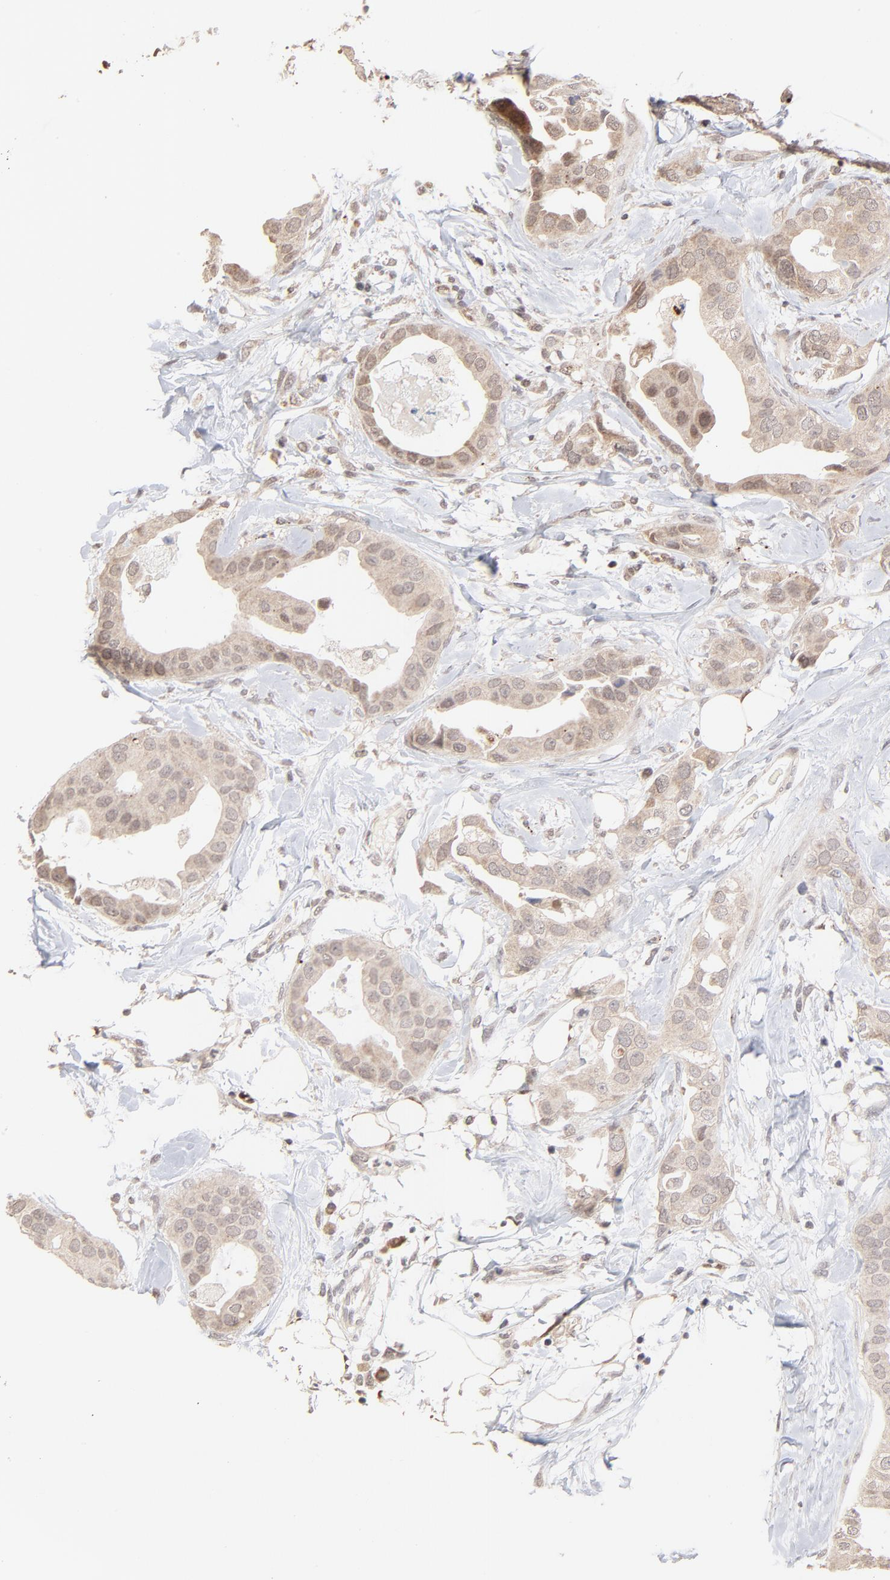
{"staining": {"intensity": "weak", "quantity": "25%-75%", "location": "cytoplasmic/membranous"}, "tissue": "breast cancer", "cell_type": "Tumor cells", "image_type": "cancer", "snomed": [{"axis": "morphology", "description": "Duct carcinoma"}, {"axis": "topography", "description": "Breast"}], "caption": "Human breast cancer stained with a brown dye demonstrates weak cytoplasmic/membranous positive staining in about 25%-75% of tumor cells.", "gene": "MSL2", "patient": {"sex": "female", "age": 40}}